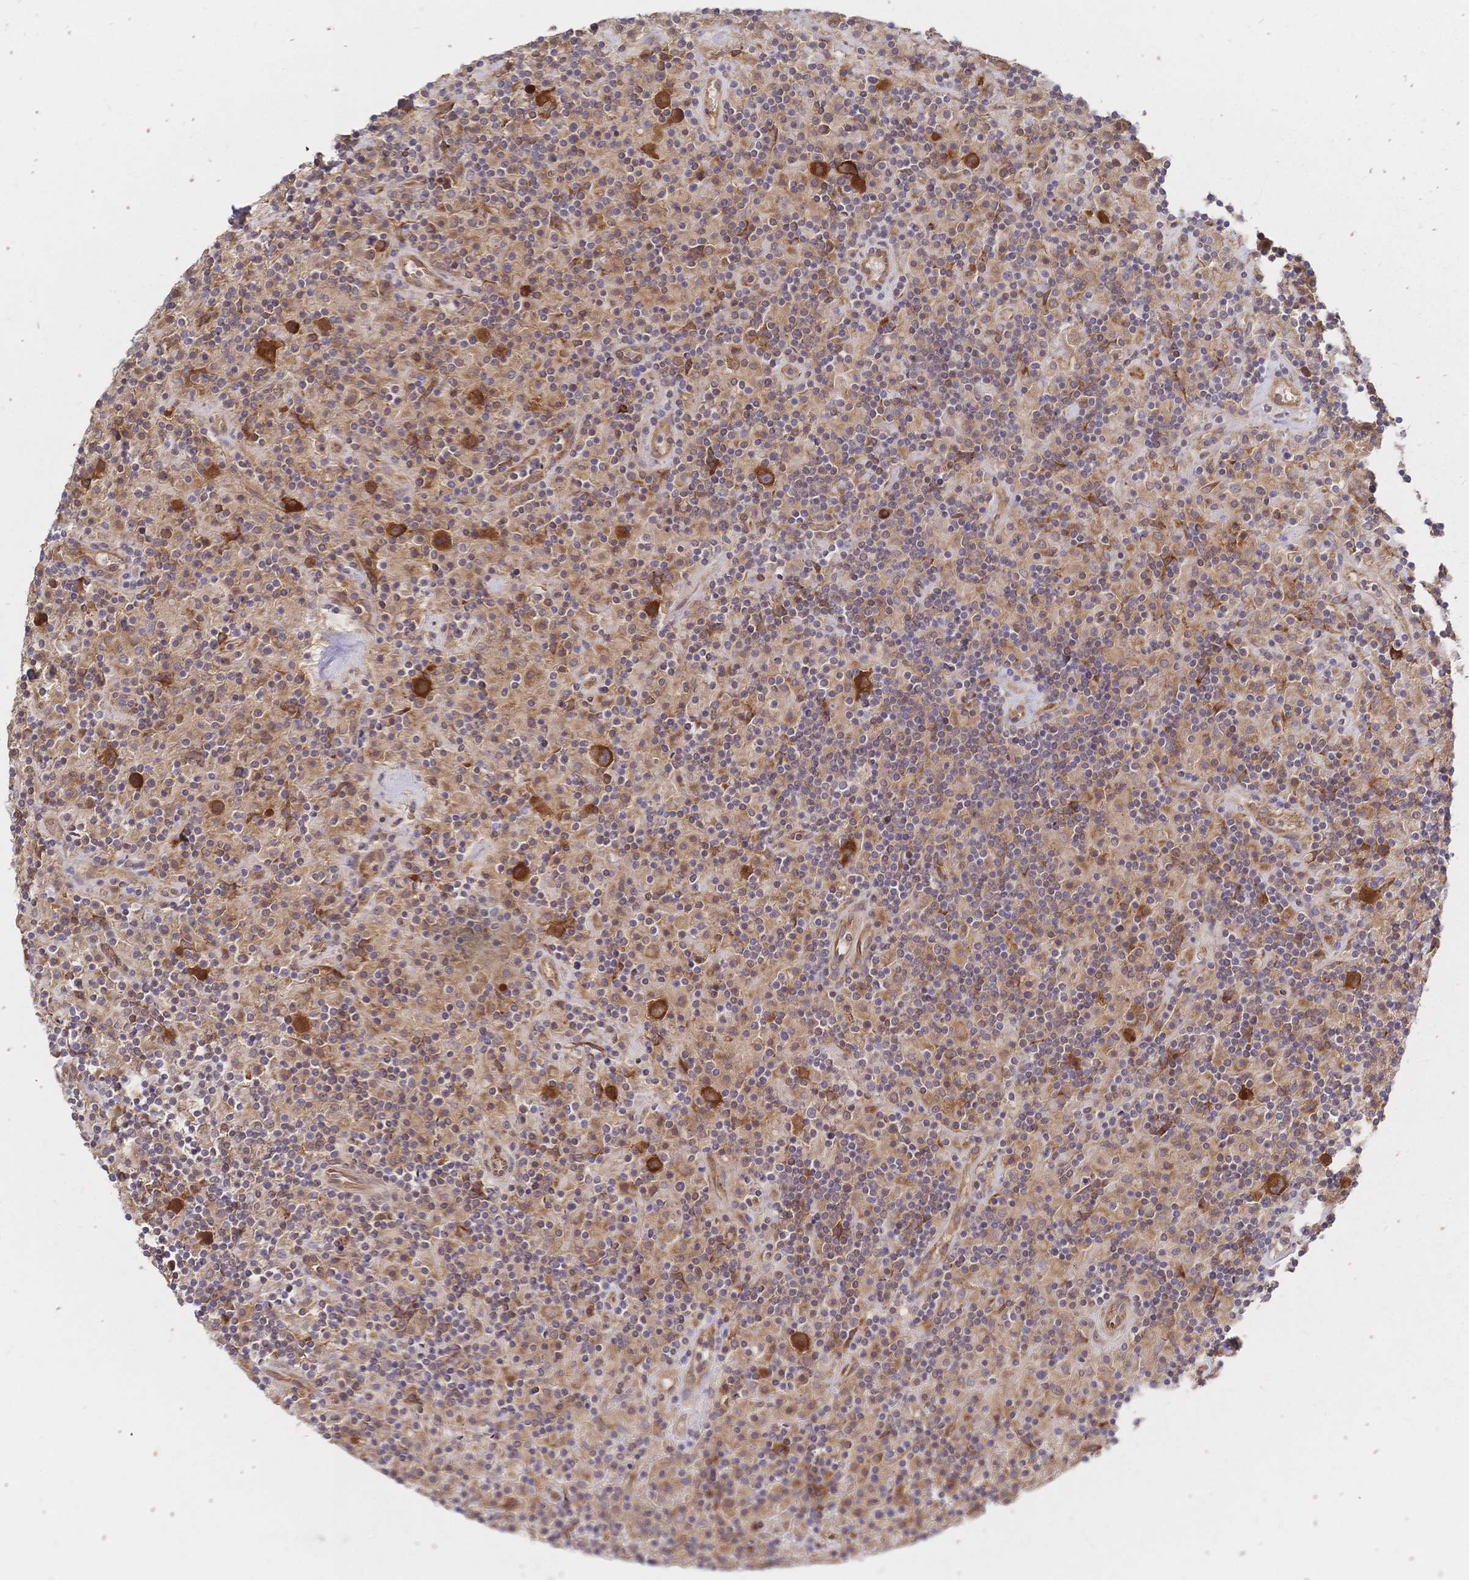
{"staining": {"intensity": "strong", "quantity": ">75%", "location": "cytoplasmic/membranous"}, "tissue": "lymphoma", "cell_type": "Tumor cells", "image_type": "cancer", "snomed": [{"axis": "morphology", "description": "Hodgkin's disease, NOS"}, {"axis": "topography", "description": "Lymph node"}], "caption": "Lymphoma was stained to show a protein in brown. There is high levels of strong cytoplasmic/membranous positivity in about >75% of tumor cells.", "gene": "LMO4", "patient": {"sex": "male", "age": 70}}